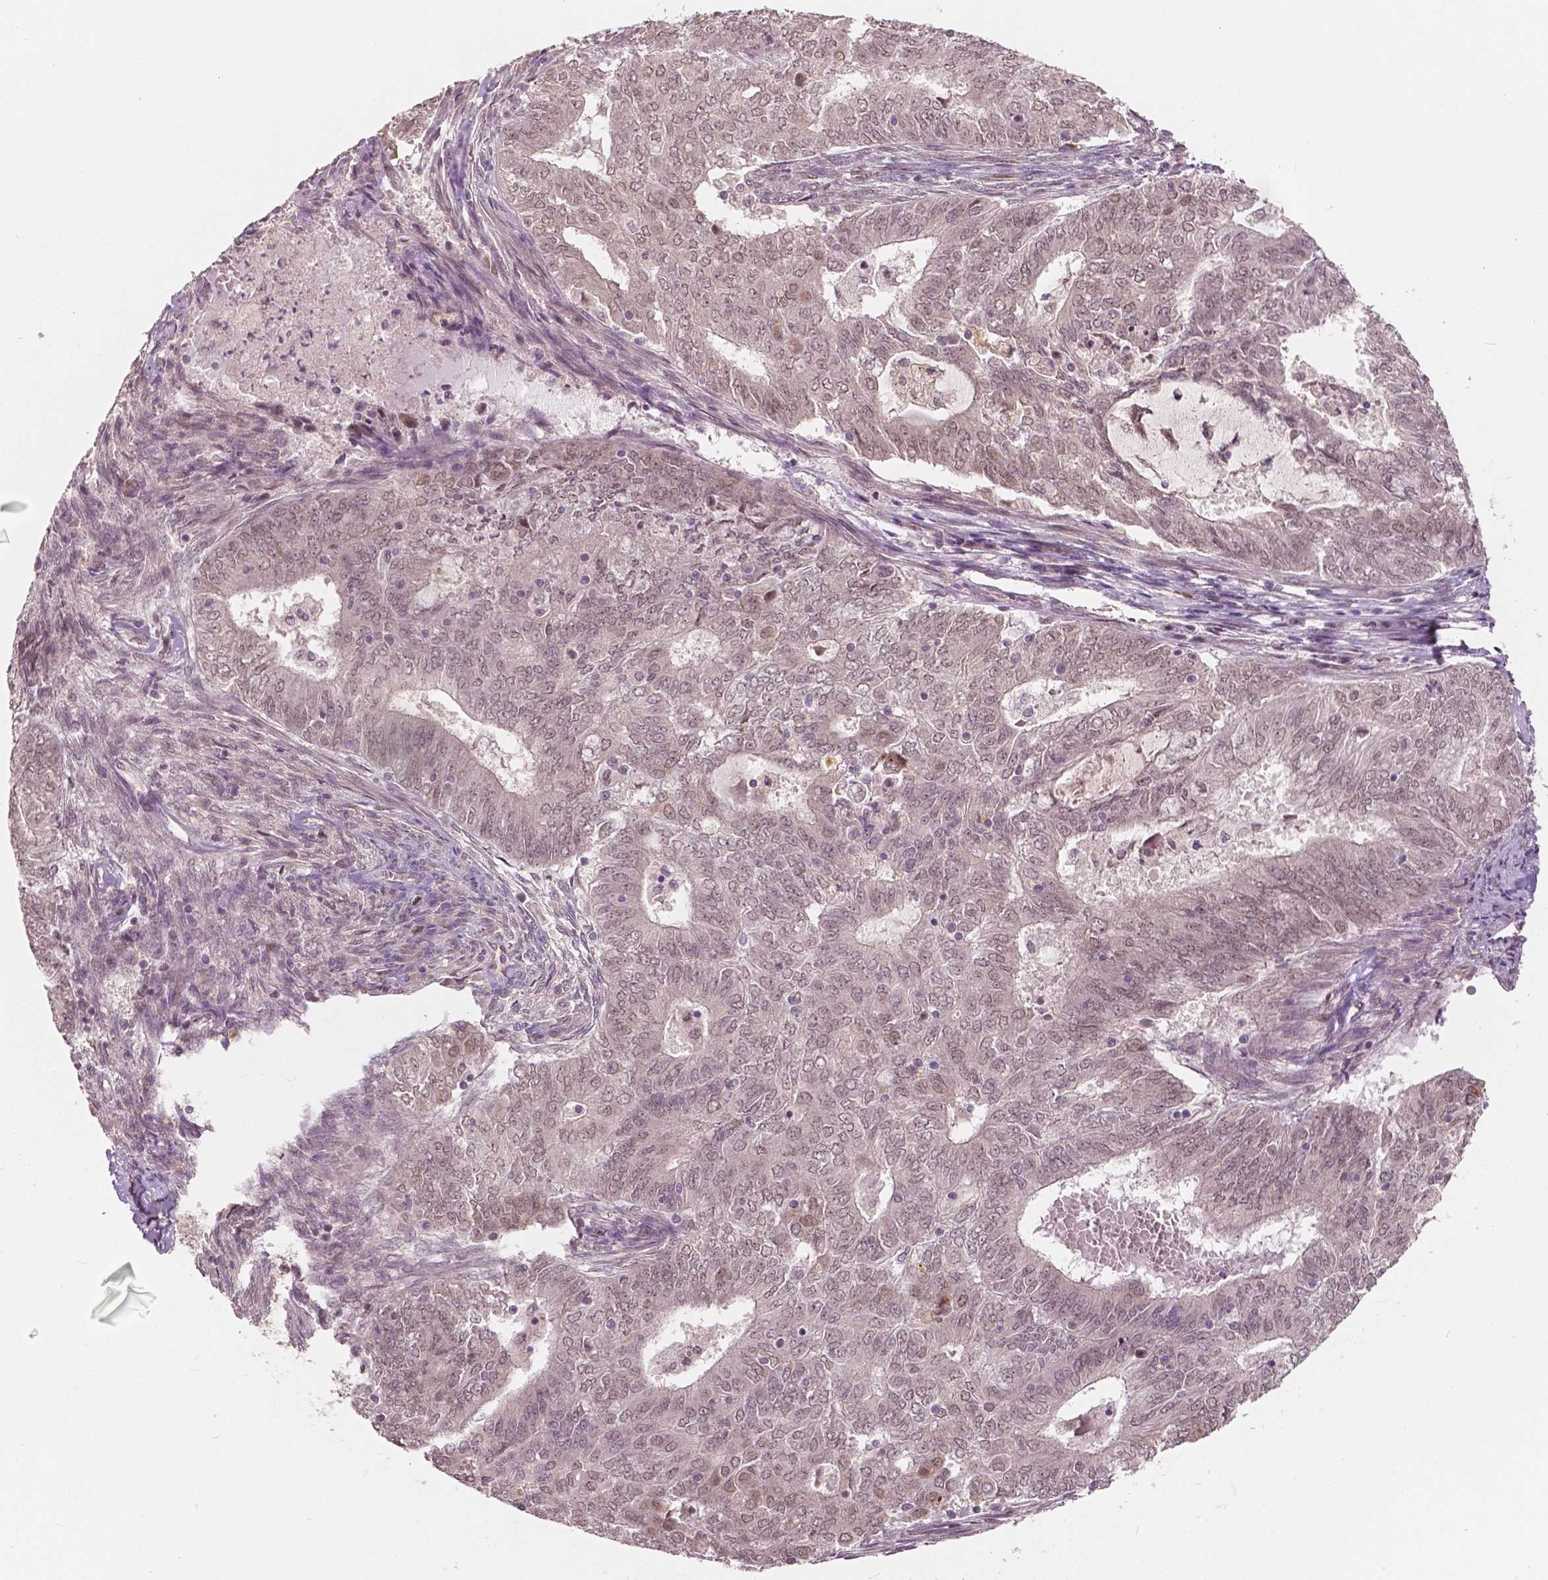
{"staining": {"intensity": "weak", "quantity": "25%-75%", "location": "nuclear"}, "tissue": "endometrial cancer", "cell_type": "Tumor cells", "image_type": "cancer", "snomed": [{"axis": "morphology", "description": "Adenocarcinoma, NOS"}, {"axis": "topography", "description": "Endometrium"}], "caption": "Tumor cells exhibit low levels of weak nuclear positivity in approximately 25%-75% of cells in endometrial cancer (adenocarcinoma). The protein is shown in brown color, while the nuclei are stained blue.", "gene": "HMBOX1", "patient": {"sex": "female", "age": 62}}